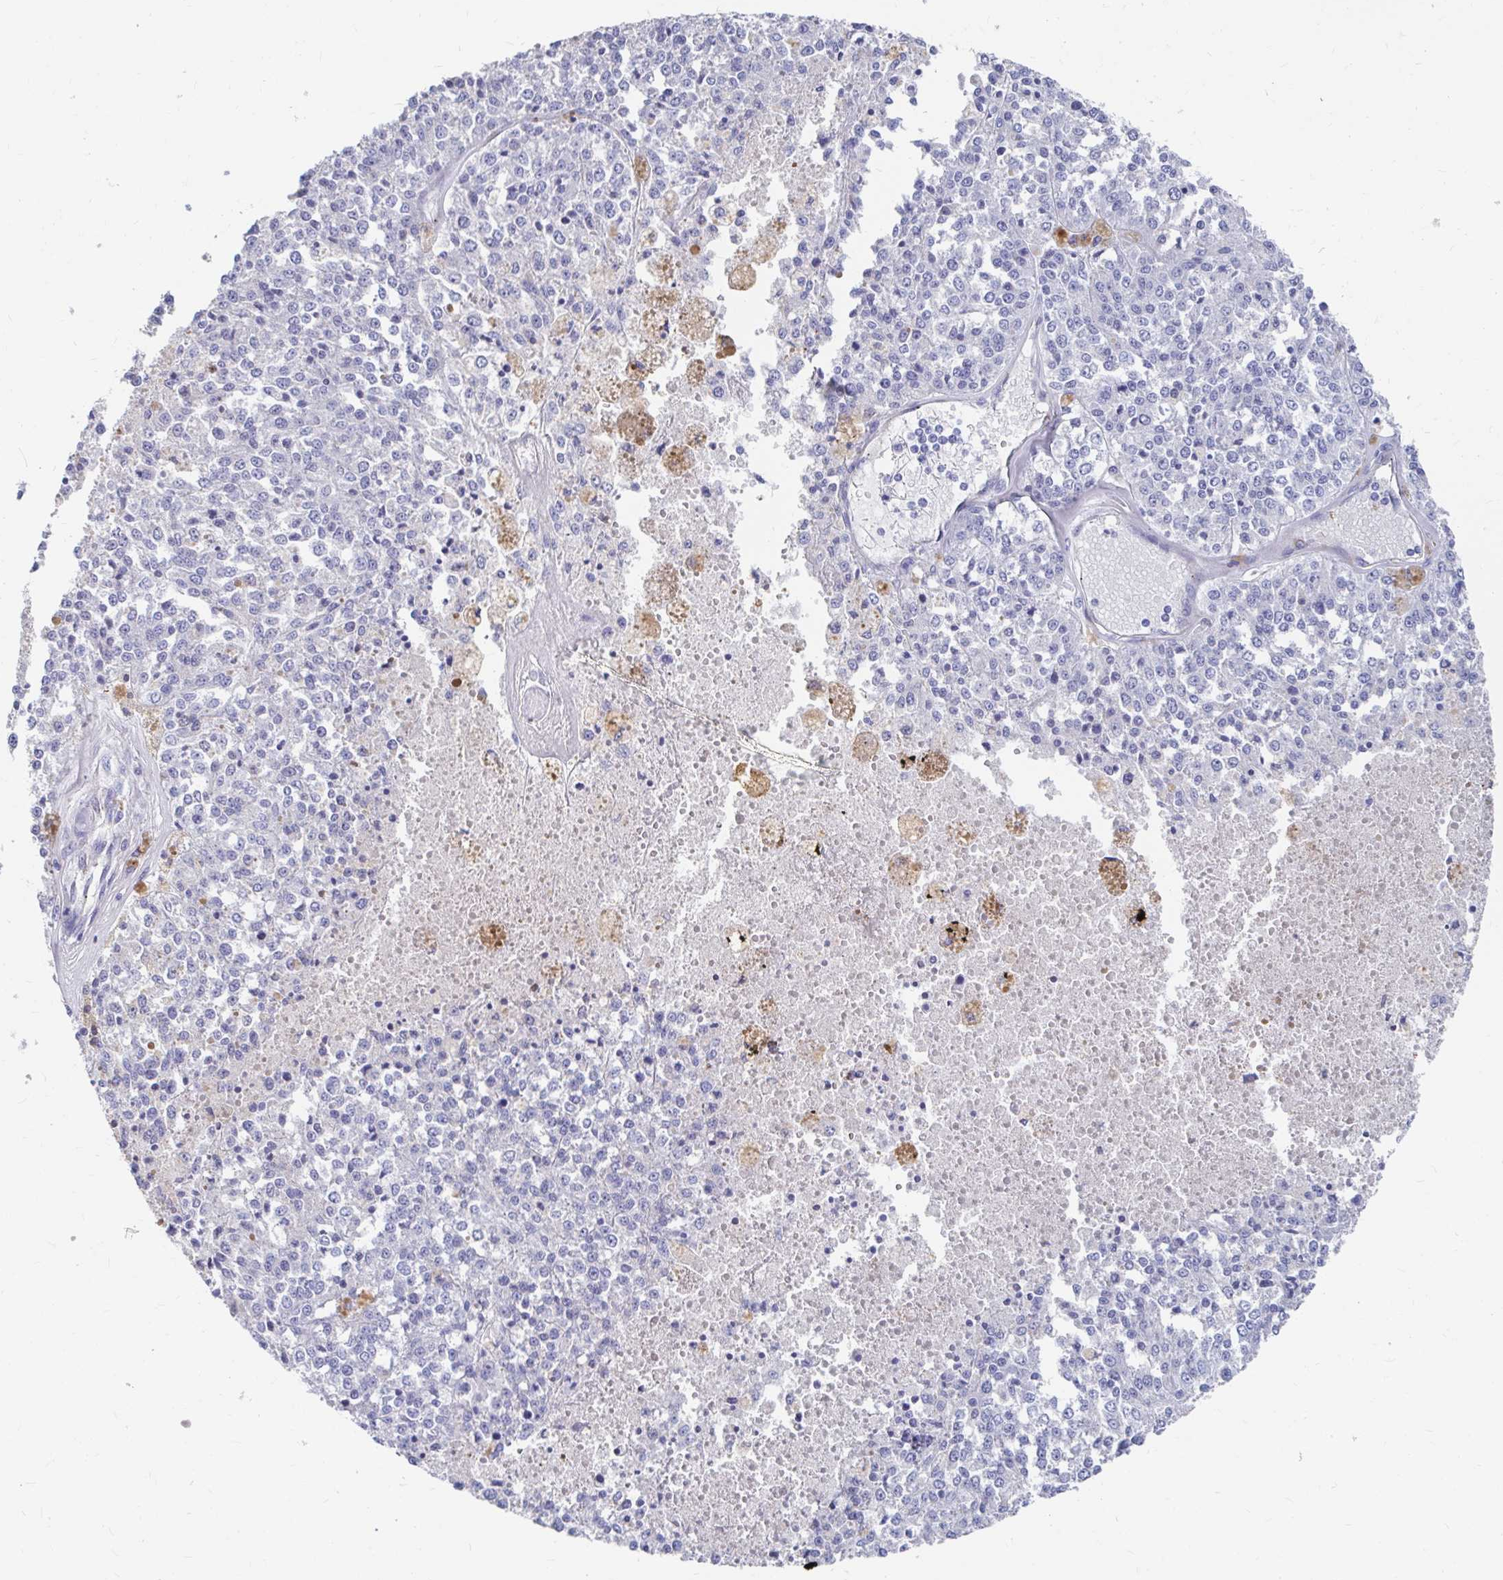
{"staining": {"intensity": "negative", "quantity": "none", "location": "none"}, "tissue": "melanoma", "cell_type": "Tumor cells", "image_type": "cancer", "snomed": [{"axis": "morphology", "description": "Malignant melanoma, Metastatic site"}, {"axis": "topography", "description": "Lymph node"}], "caption": "Immunohistochemical staining of melanoma shows no significant staining in tumor cells.", "gene": "LAMC3", "patient": {"sex": "female", "age": 64}}